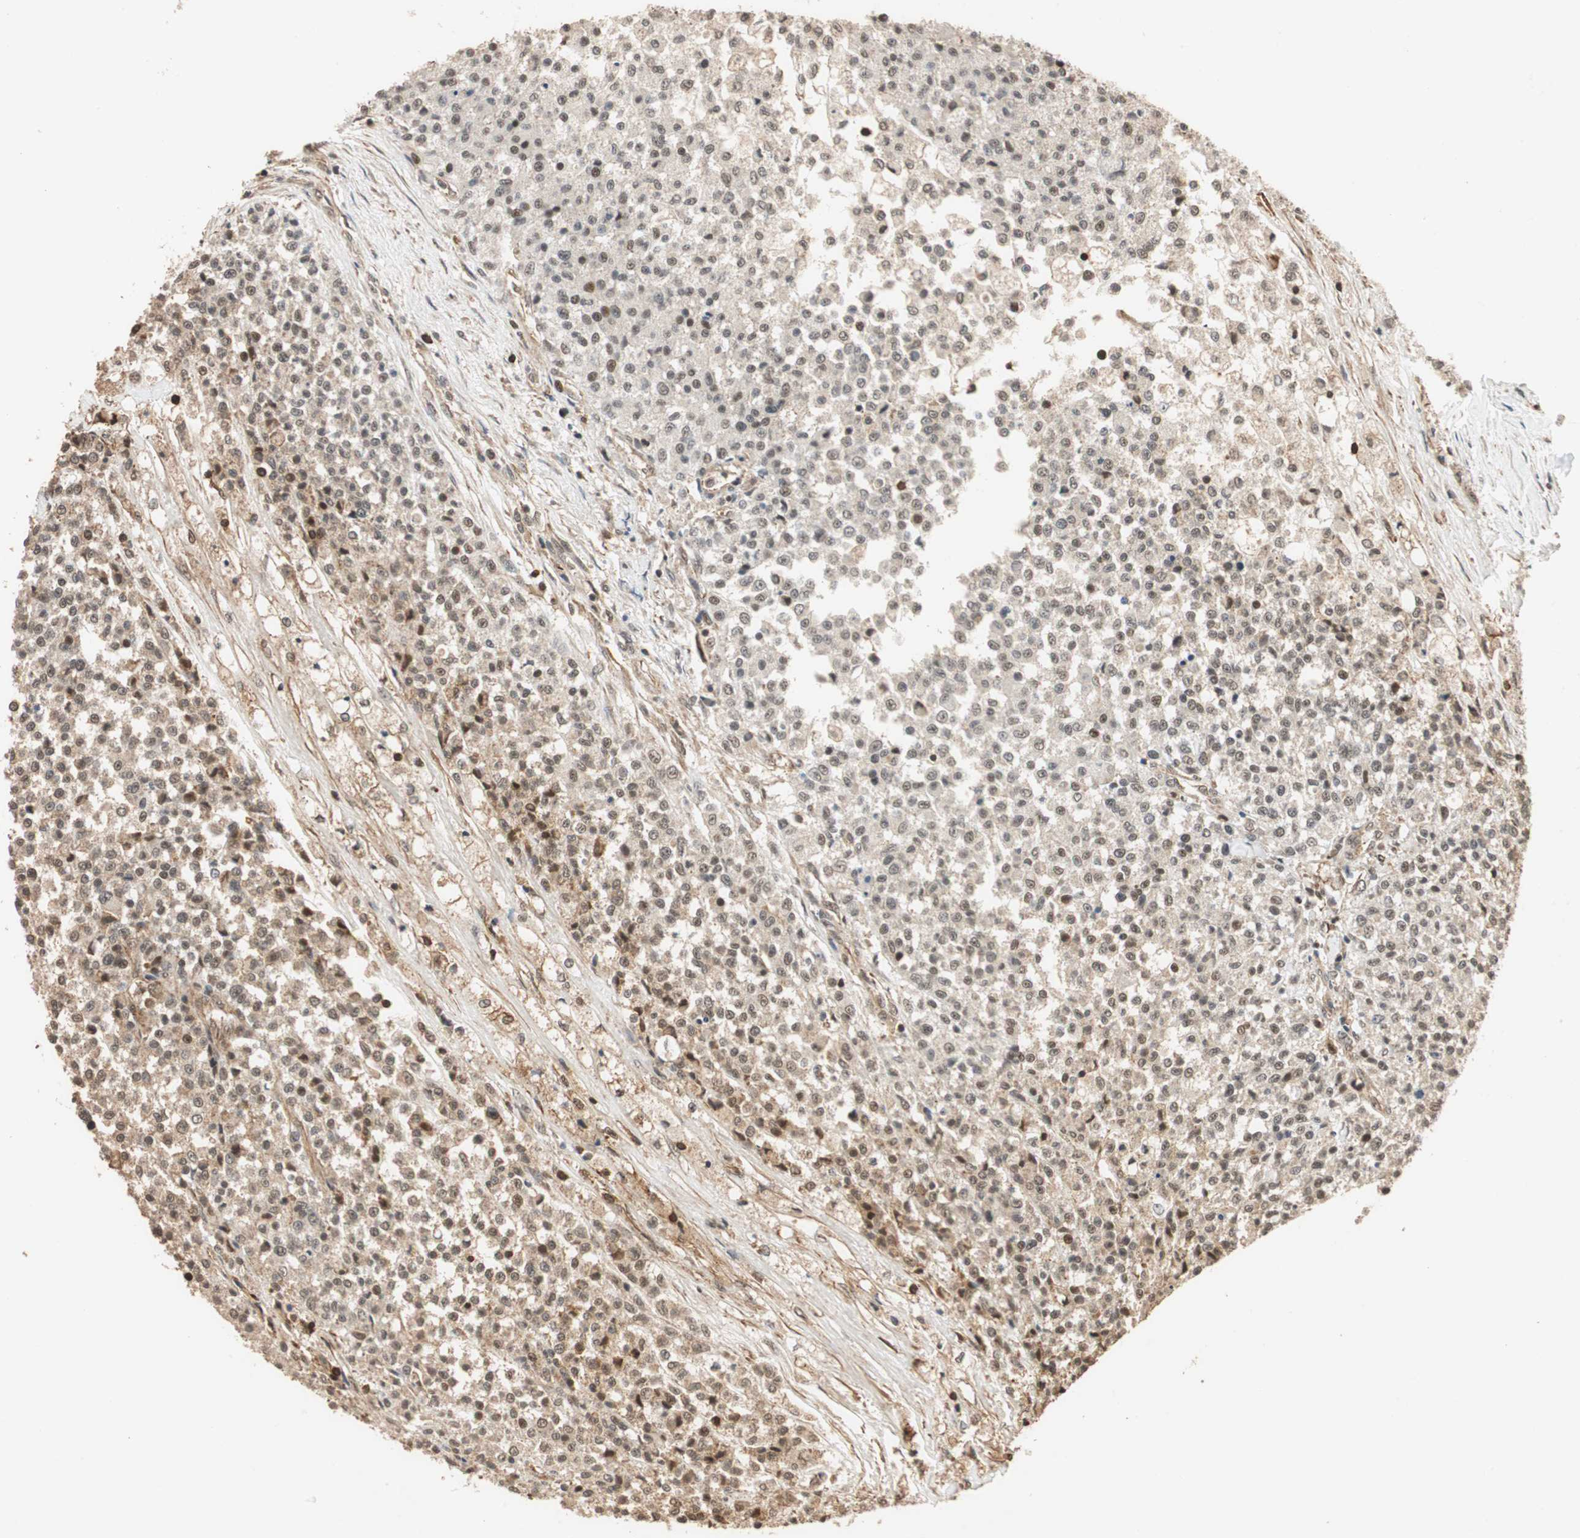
{"staining": {"intensity": "moderate", "quantity": "25%-75%", "location": "cytoplasmic/membranous,nuclear"}, "tissue": "testis cancer", "cell_type": "Tumor cells", "image_type": "cancer", "snomed": [{"axis": "morphology", "description": "Seminoma, NOS"}, {"axis": "topography", "description": "Testis"}], "caption": "Immunohistochemical staining of human testis cancer (seminoma) demonstrates medium levels of moderate cytoplasmic/membranous and nuclear protein staining in approximately 25%-75% of tumor cells.", "gene": "CDC5L", "patient": {"sex": "male", "age": 59}}